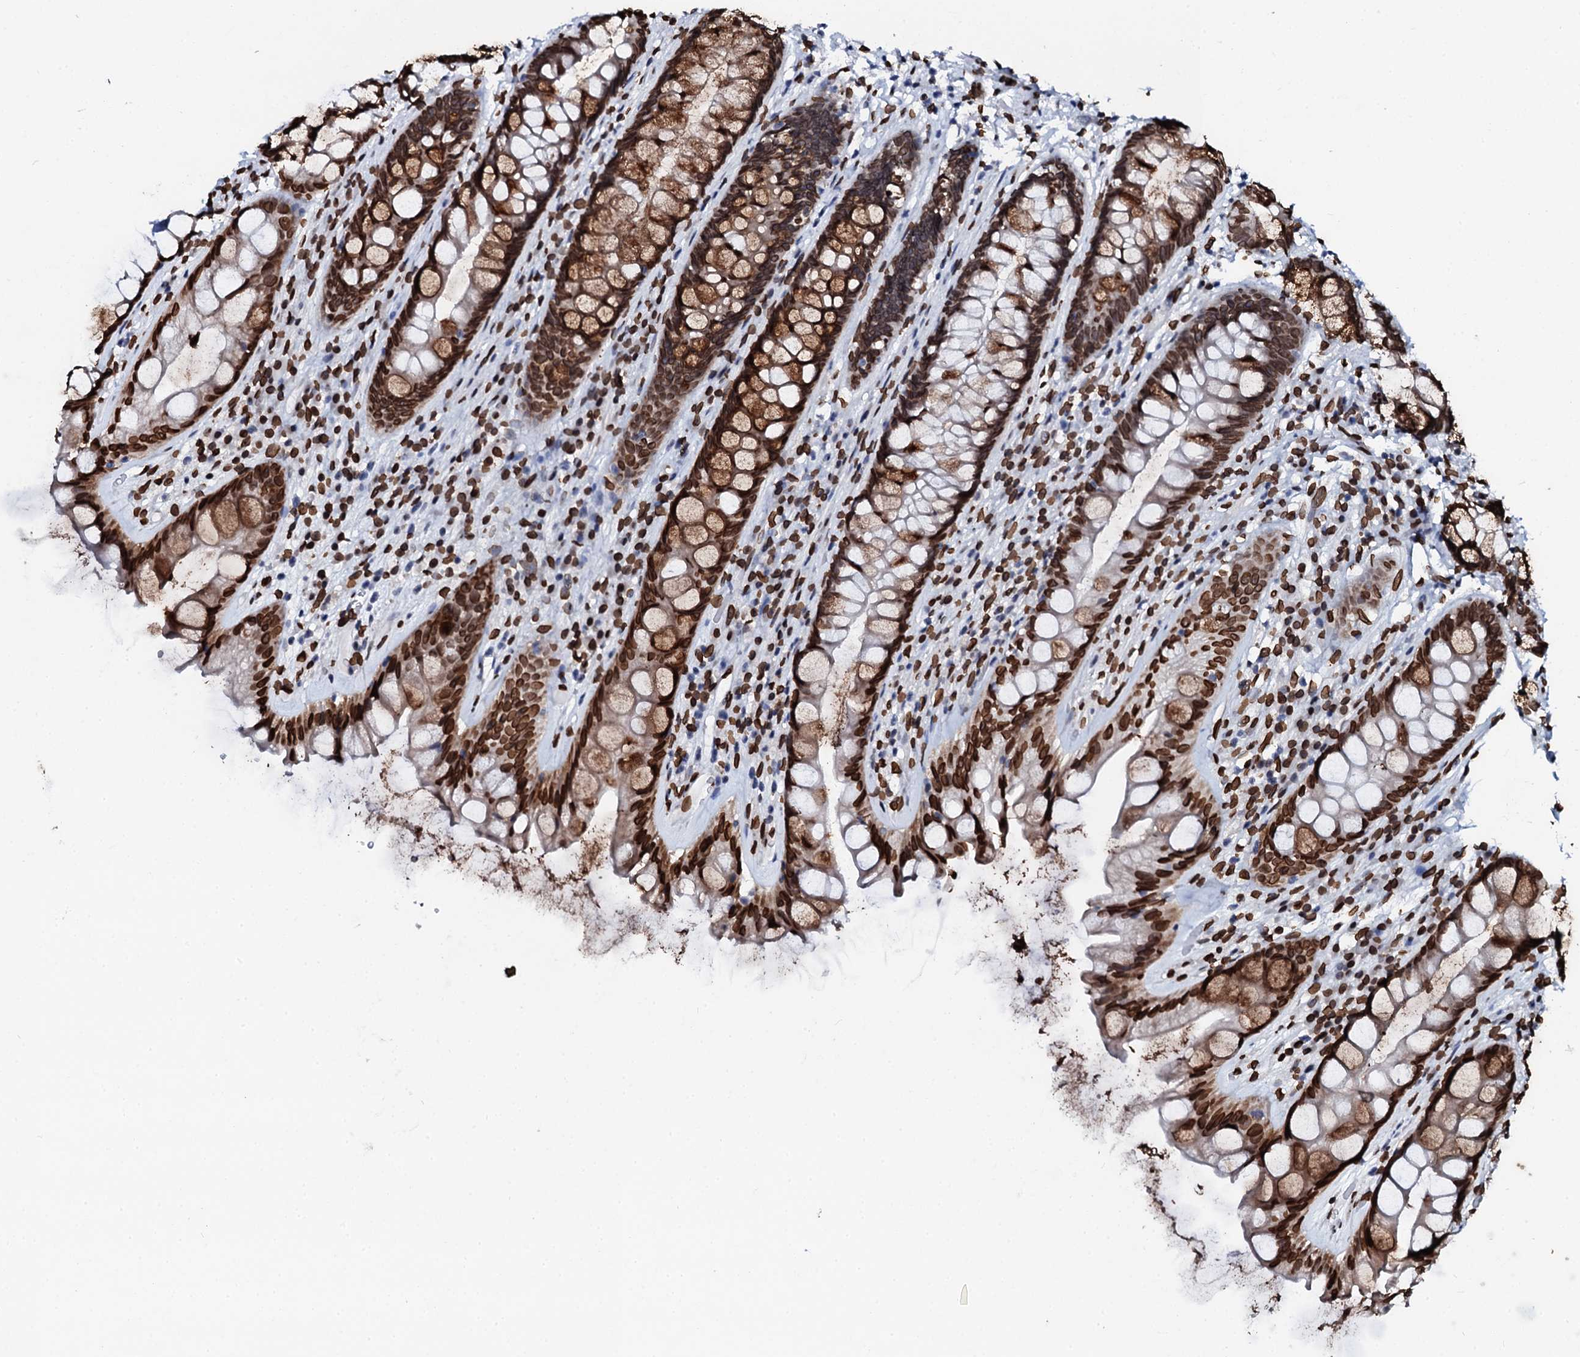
{"staining": {"intensity": "strong", "quantity": ">75%", "location": "cytoplasmic/membranous,nuclear"}, "tissue": "rectum", "cell_type": "Glandular cells", "image_type": "normal", "snomed": [{"axis": "morphology", "description": "Normal tissue, NOS"}, {"axis": "topography", "description": "Rectum"}], "caption": "Immunohistochemical staining of unremarkable human rectum demonstrates strong cytoplasmic/membranous,nuclear protein expression in about >75% of glandular cells.", "gene": "KATNAL2", "patient": {"sex": "male", "age": 74}}